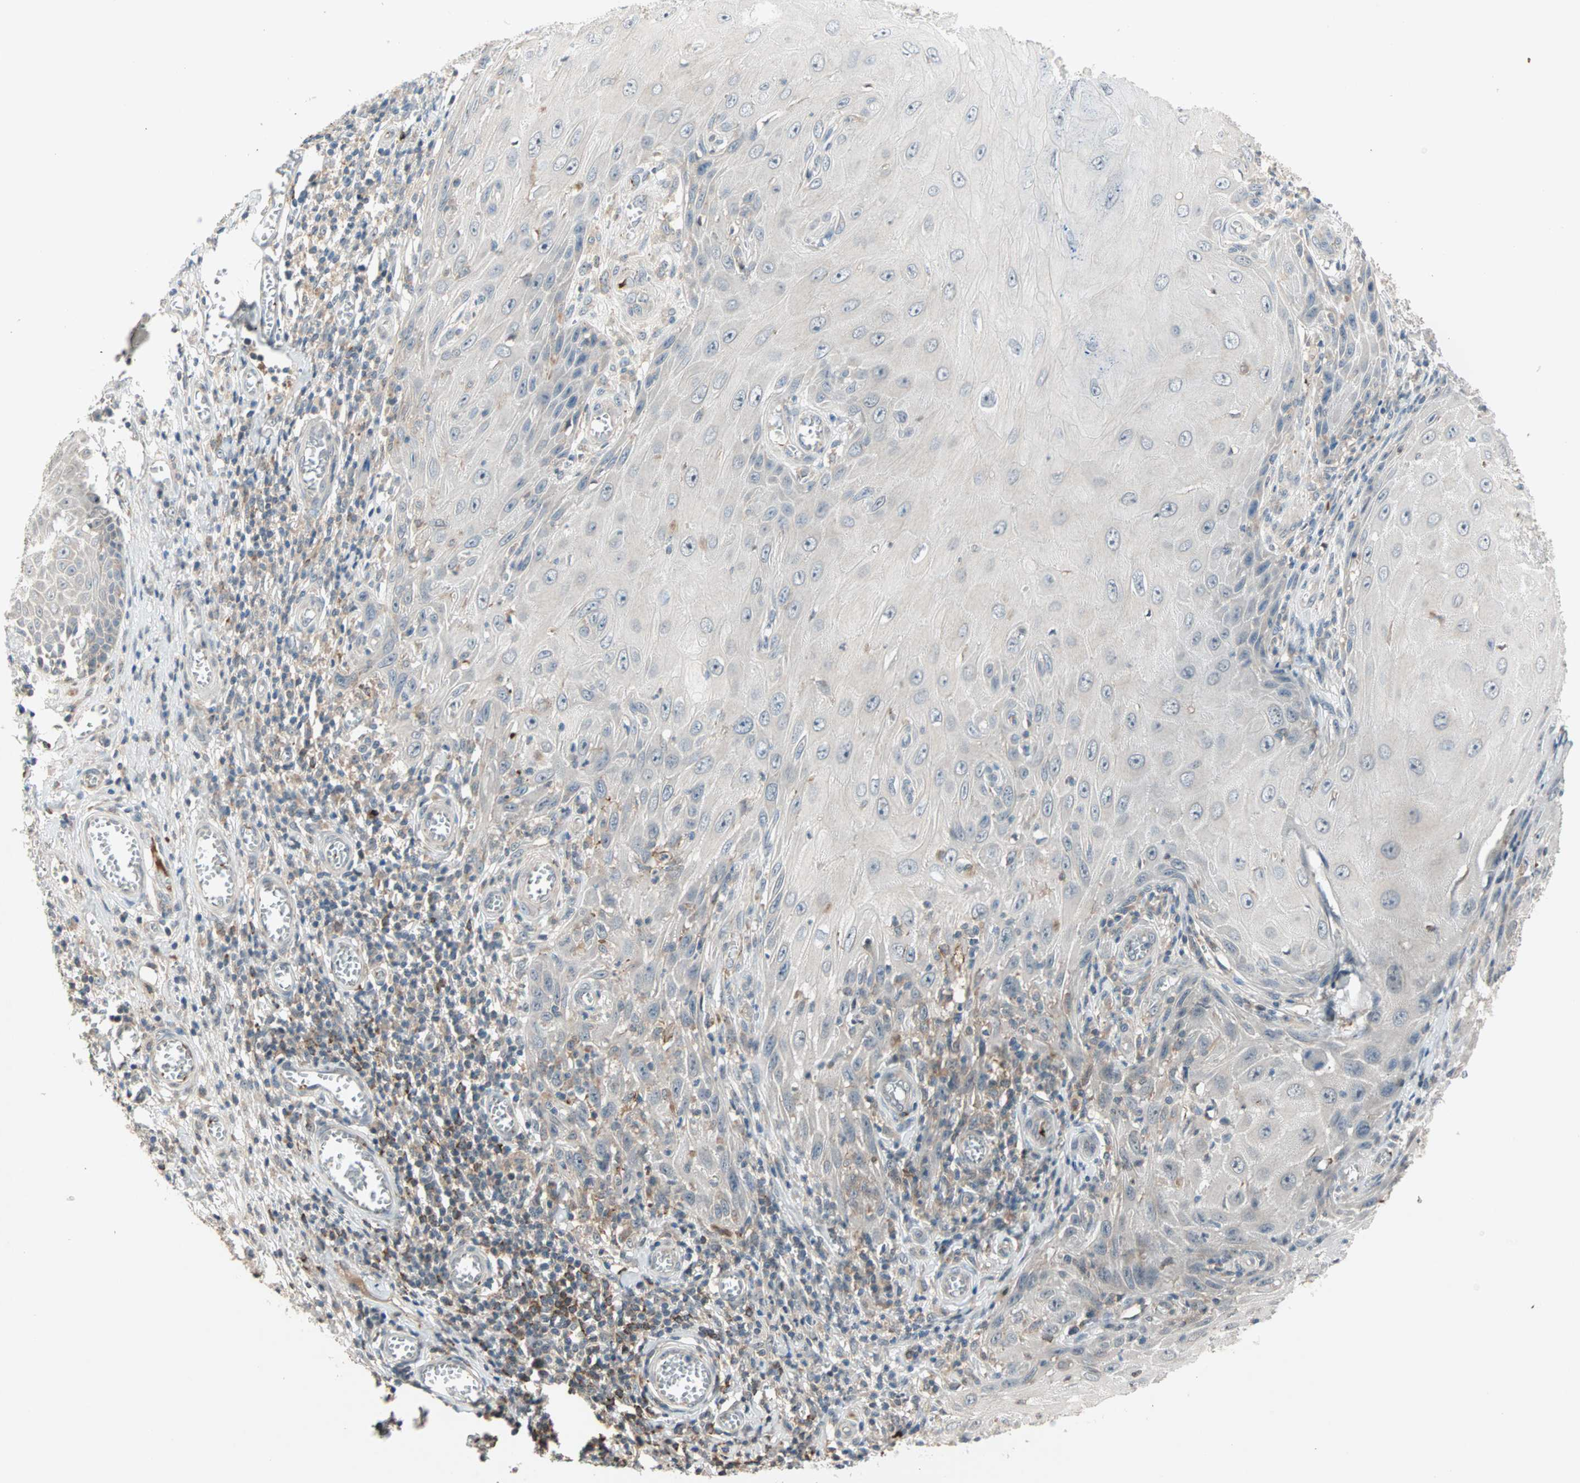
{"staining": {"intensity": "weak", "quantity": ">75%", "location": "cytoplasmic/membranous"}, "tissue": "skin cancer", "cell_type": "Tumor cells", "image_type": "cancer", "snomed": [{"axis": "morphology", "description": "Squamous cell carcinoma, NOS"}, {"axis": "topography", "description": "Skin"}], "caption": "Immunohistochemistry (IHC) photomicrograph of neoplastic tissue: skin cancer (squamous cell carcinoma) stained using immunohistochemistry (IHC) displays low levels of weak protein expression localized specifically in the cytoplasmic/membranous of tumor cells, appearing as a cytoplasmic/membranous brown color.", "gene": "PROS1", "patient": {"sex": "female", "age": 73}}